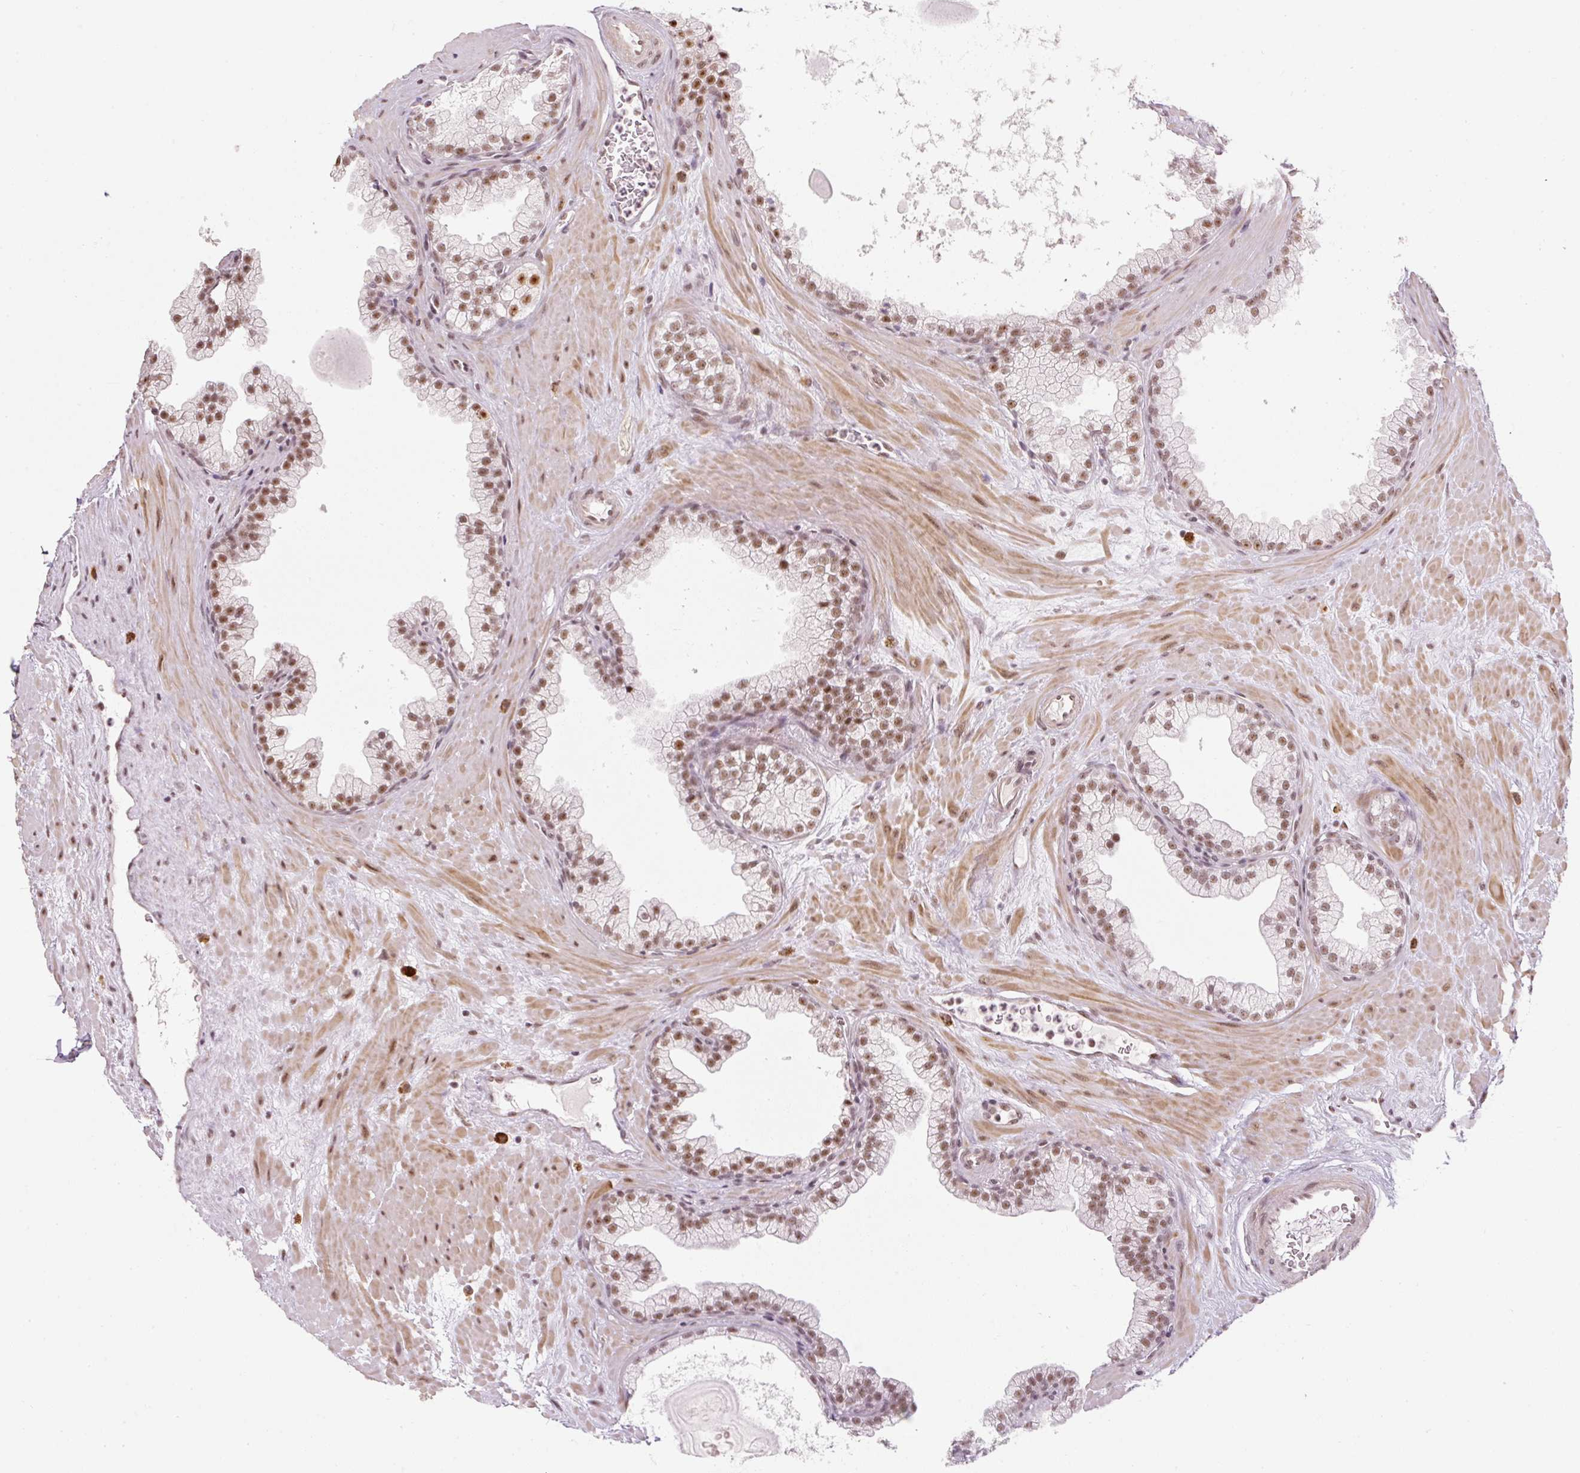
{"staining": {"intensity": "moderate", "quantity": "25%-75%", "location": "nuclear"}, "tissue": "prostate", "cell_type": "Glandular cells", "image_type": "normal", "snomed": [{"axis": "morphology", "description": "Normal tissue, NOS"}, {"axis": "topography", "description": "Prostate"}, {"axis": "topography", "description": "Peripheral nerve tissue"}], "caption": "Brown immunohistochemical staining in normal human prostate reveals moderate nuclear positivity in about 25%-75% of glandular cells.", "gene": "U2AF2", "patient": {"sex": "male", "age": 61}}